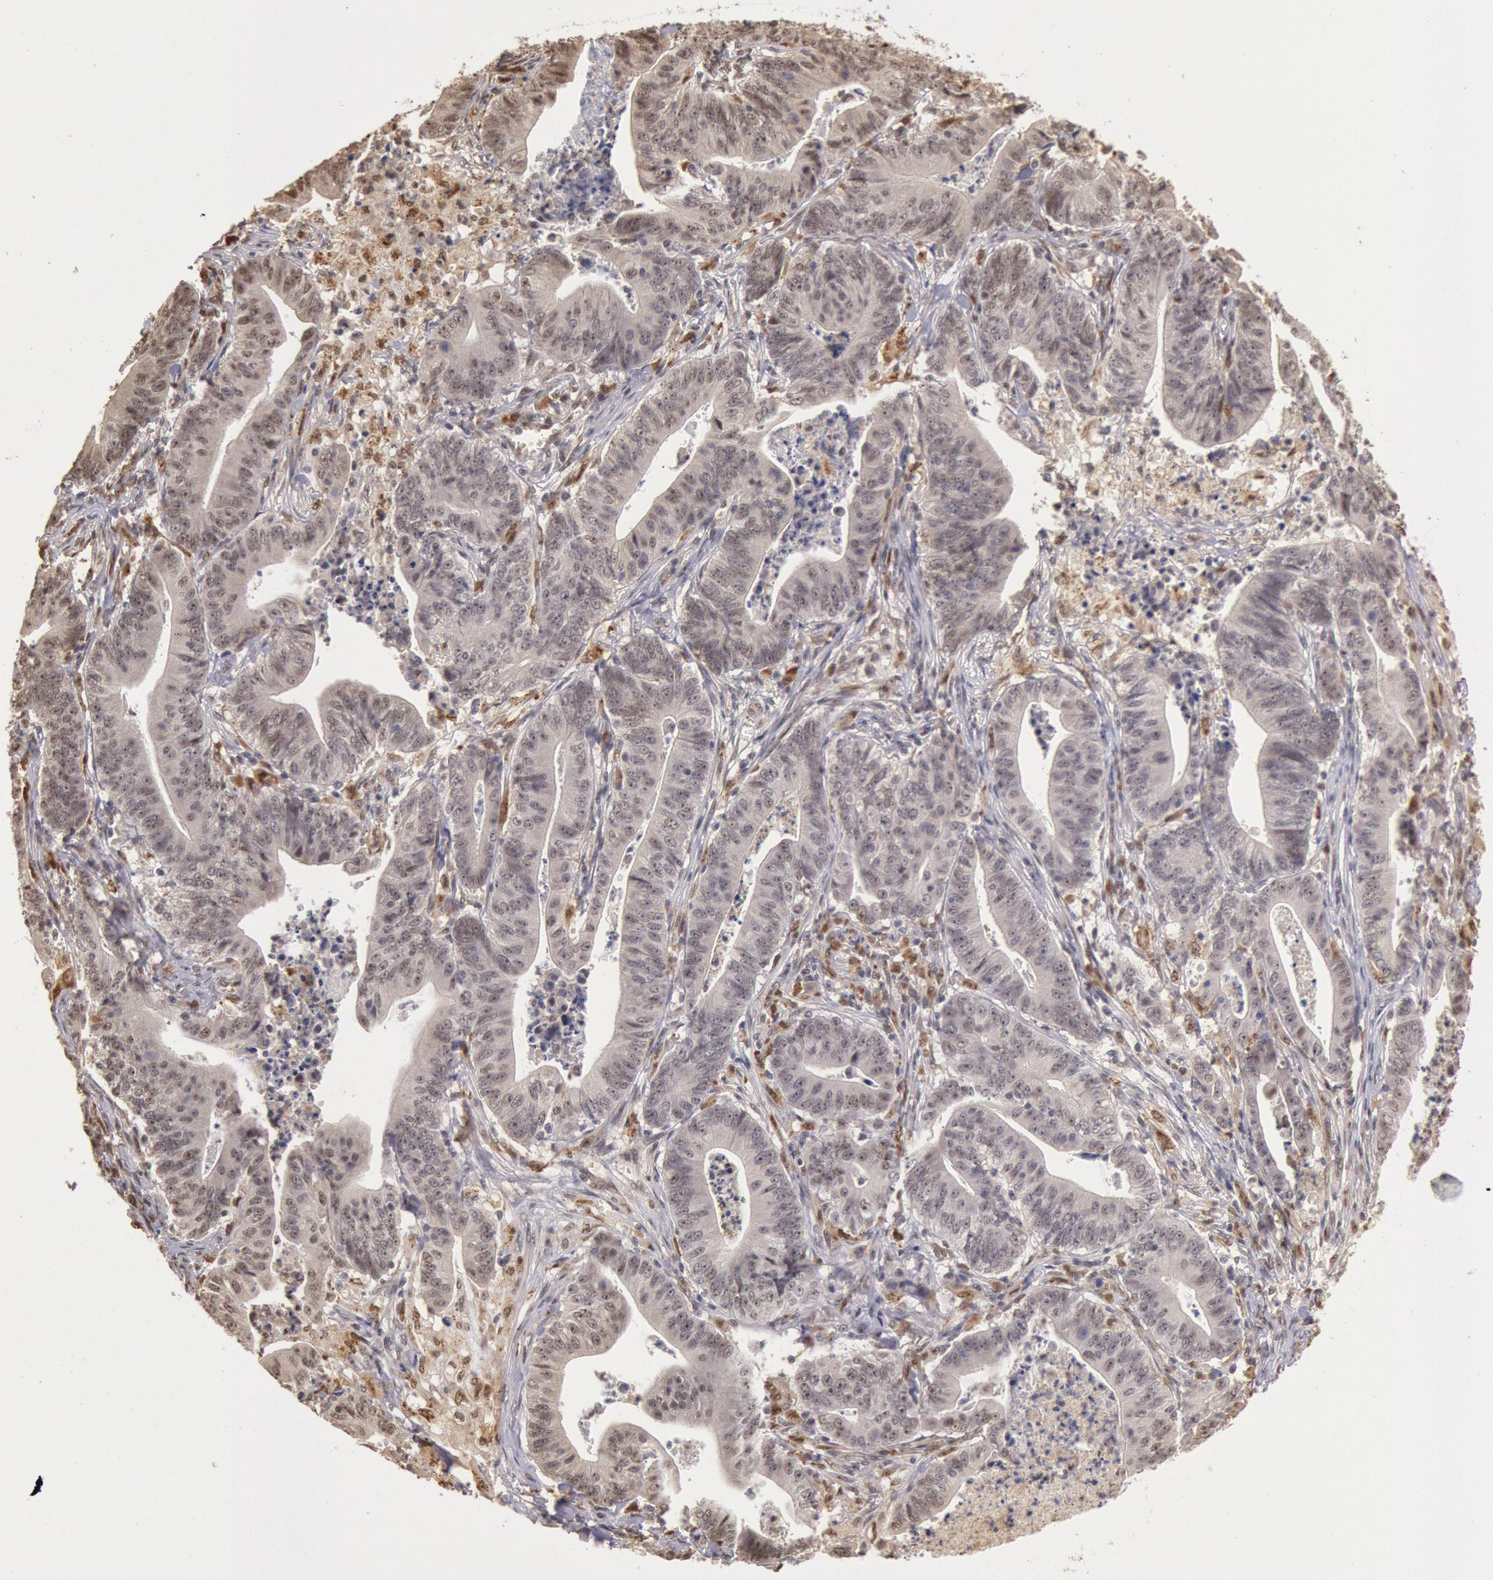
{"staining": {"intensity": "weak", "quantity": "25%-75%", "location": "nuclear"}, "tissue": "stomach cancer", "cell_type": "Tumor cells", "image_type": "cancer", "snomed": [{"axis": "morphology", "description": "Adenocarcinoma, NOS"}, {"axis": "topography", "description": "Stomach, lower"}], "caption": "This image shows immunohistochemistry staining of stomach adenocarcinoma, with low weak nuclear staining in approximately 25%-75% of tumor cells.", "gene": "LIG4", "patient": {"sex": "female", "age": 86}}